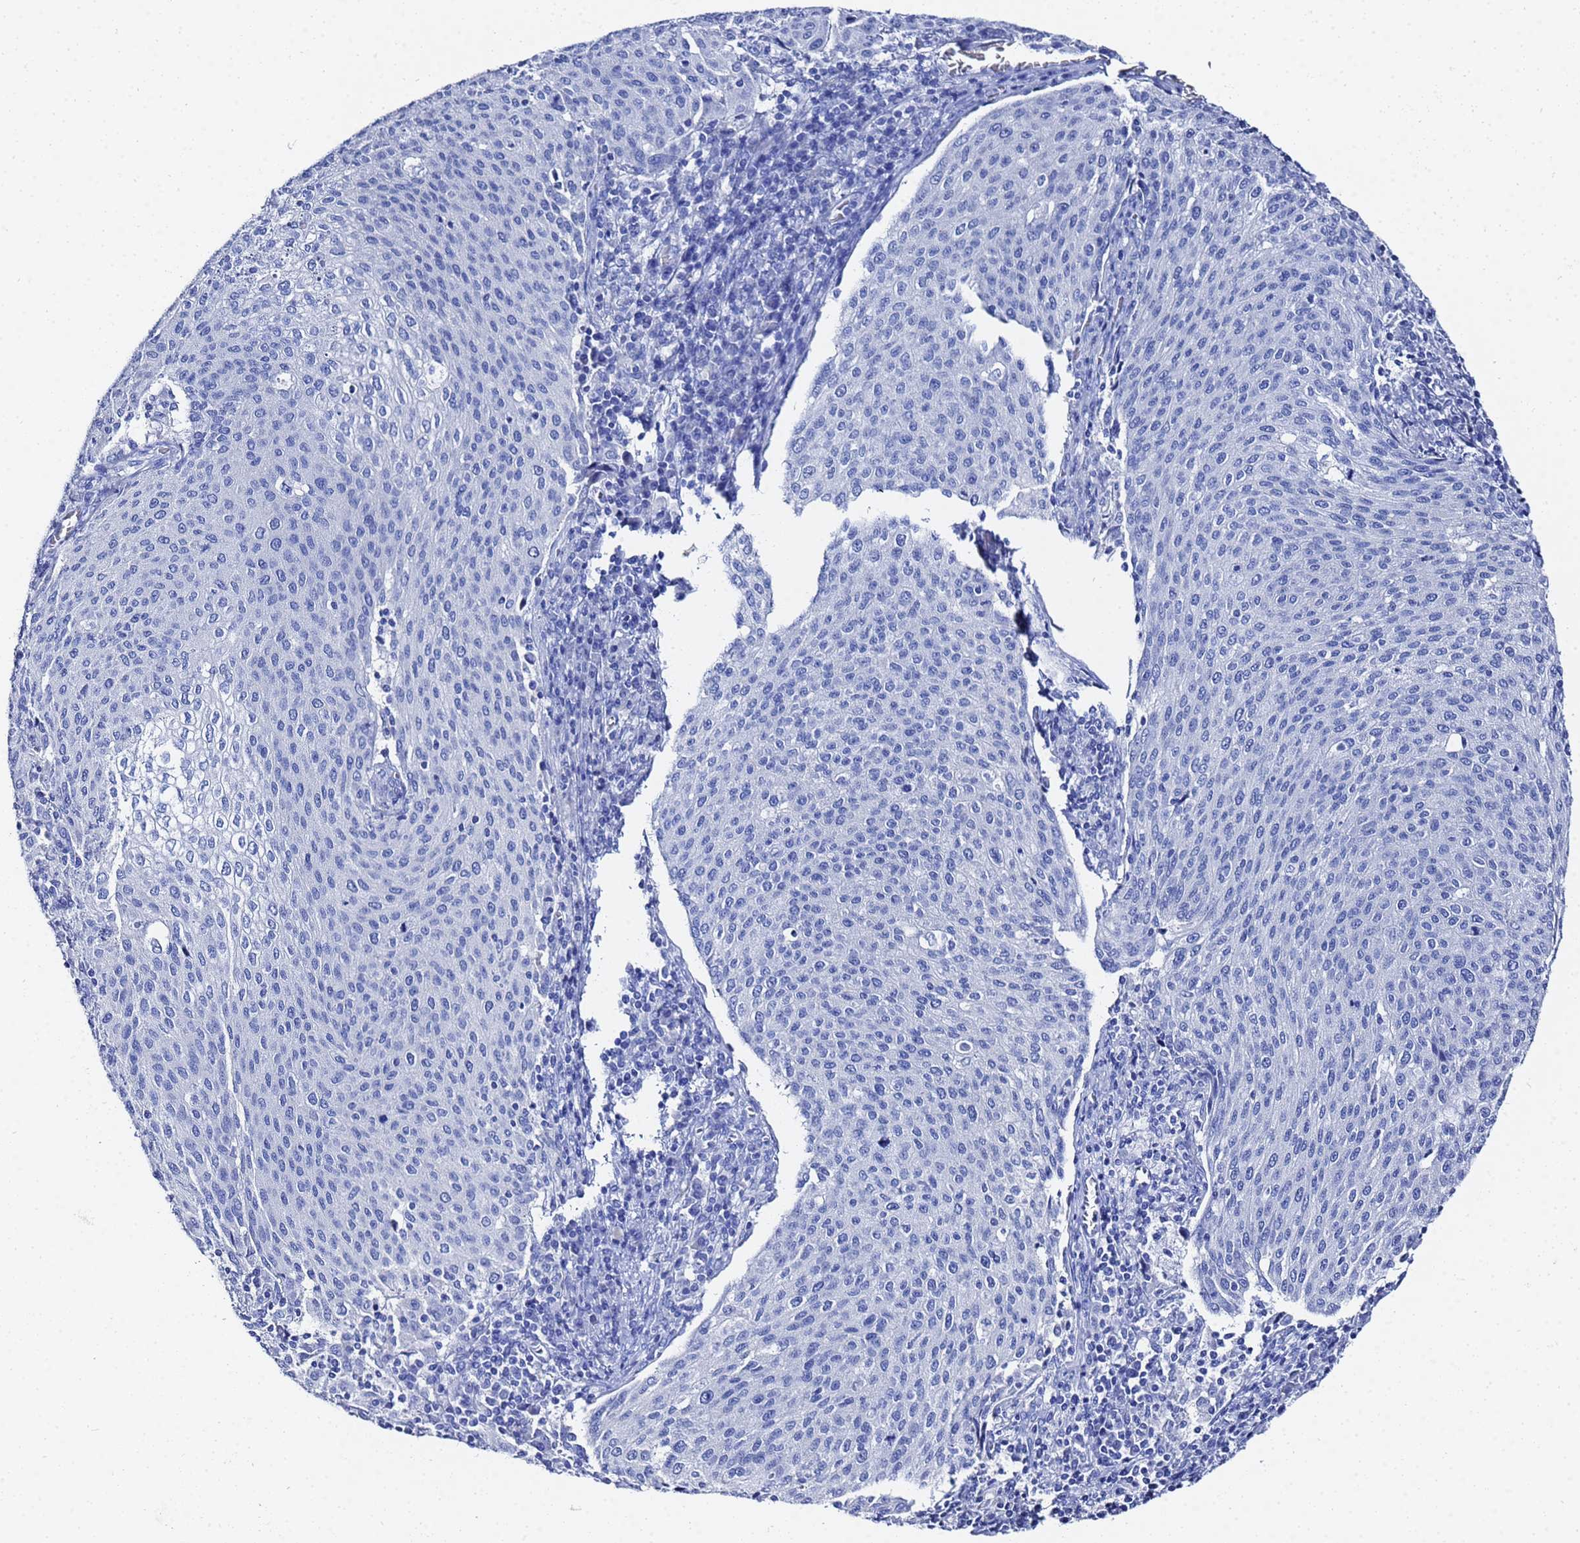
{"staining": {"intensity": "negative", "quantity": "none", "location": "none"}, "tissue": "cervical cancer", "cell_type": "Tumor cells", "image_type": "cancer", "snomed": [{"axis": "morphology", "description": "Squamous cell carcinoma, NOS"}, {"axis": "topography", "description": "Cervix"}], "caption": "IHC micrograph of neoplastic tissue: human cervical cancer stained with DAB (3,3'-diaminobenzidine) demonstrates no significant protein positivity in tumor cells.", "gene": "GGT1", "patient": {"sex": "female", "age": 46}}